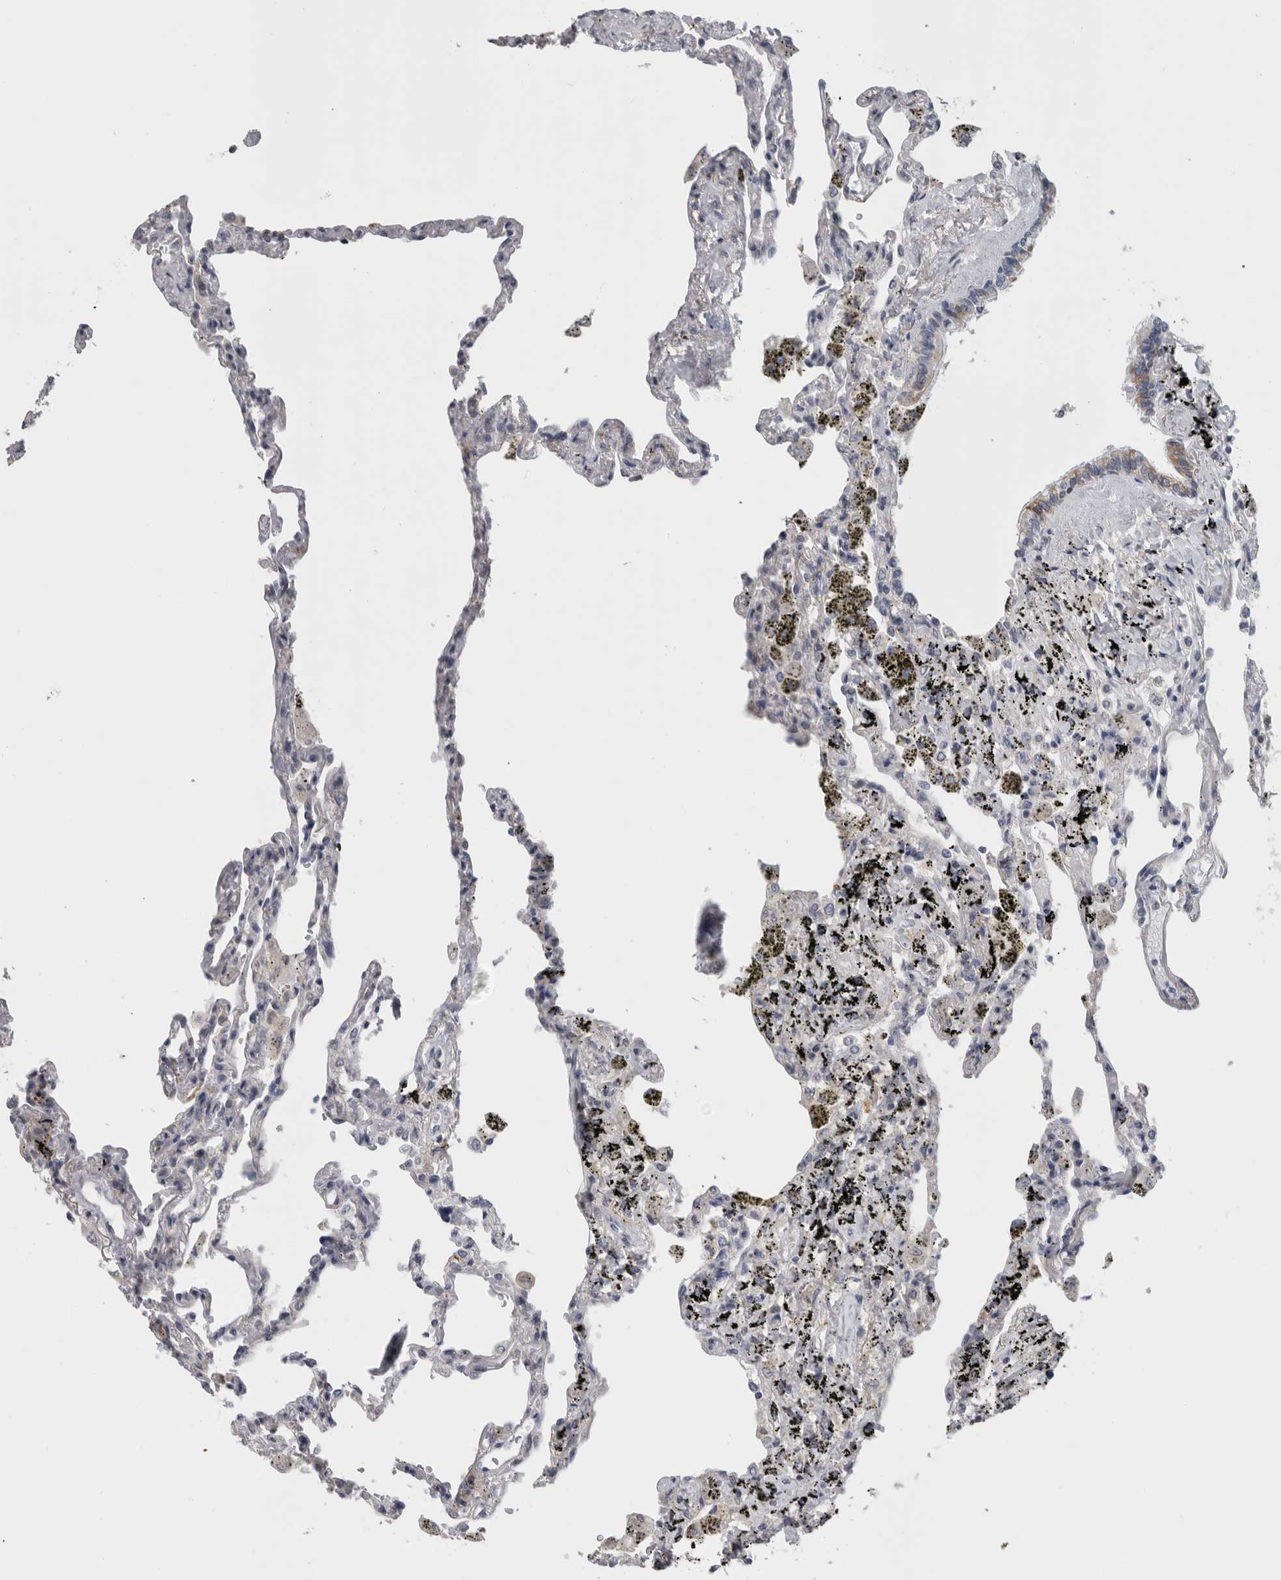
{"staining": {"intensity": "negative", "quantity": "none", "location": "none"}, "tissue": "lung", "cell_type": "Alveolar cells", "image_type": "normal", "snomed": [{"axis": "morphology", "description": "Normal tissue, NOS"}, {"axis": "topography", "description": "Lung"}], "caption": "Alveolar cells show no significant protein staining in normal lung. (DAB immunohistochemistry (IHC) with hematoxylin counter stain).", "gene": "TMEM242", "patient": {"sex": "male", "age": 59}}